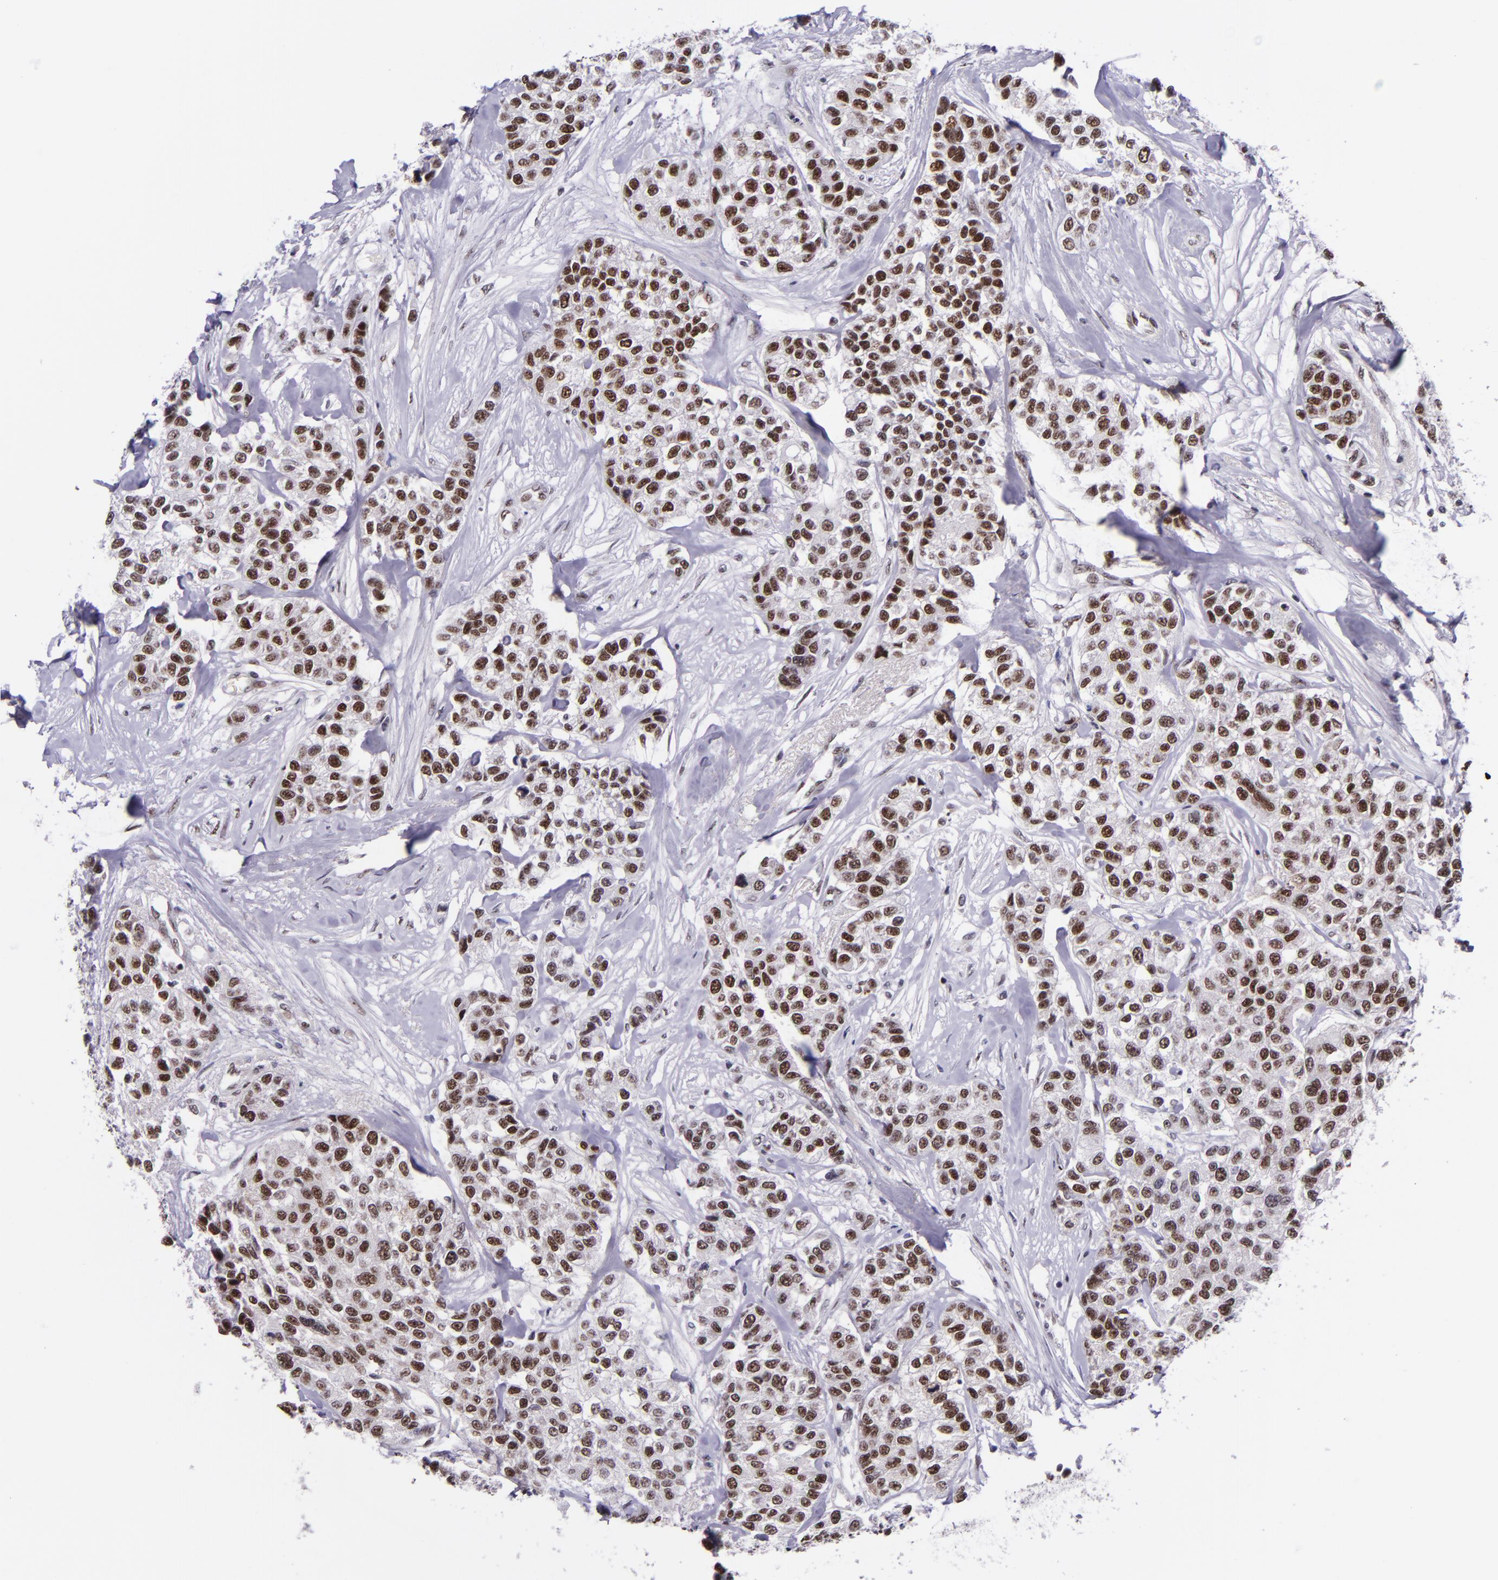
{"staining": {"intensity": "moderate", "quantity": ">75%", "location": "nuclear"}, "tissue": "breast cancer", "cell_type": "Tumor cells", "image_type": "cancer", "snomed": [{"axis": "morphology", "description": "Duct carcinoma"}, {"axis": "topography", "description": "Breast"}], "caption": "Protein expression analysis of breast intraductal carcinoma displays moderate nuclear staining in approximately >75% of tumor cells. Nuclei are stained in blue.", "gene": "GPKOW", "patient": {"sex": "female", "age": 51}}